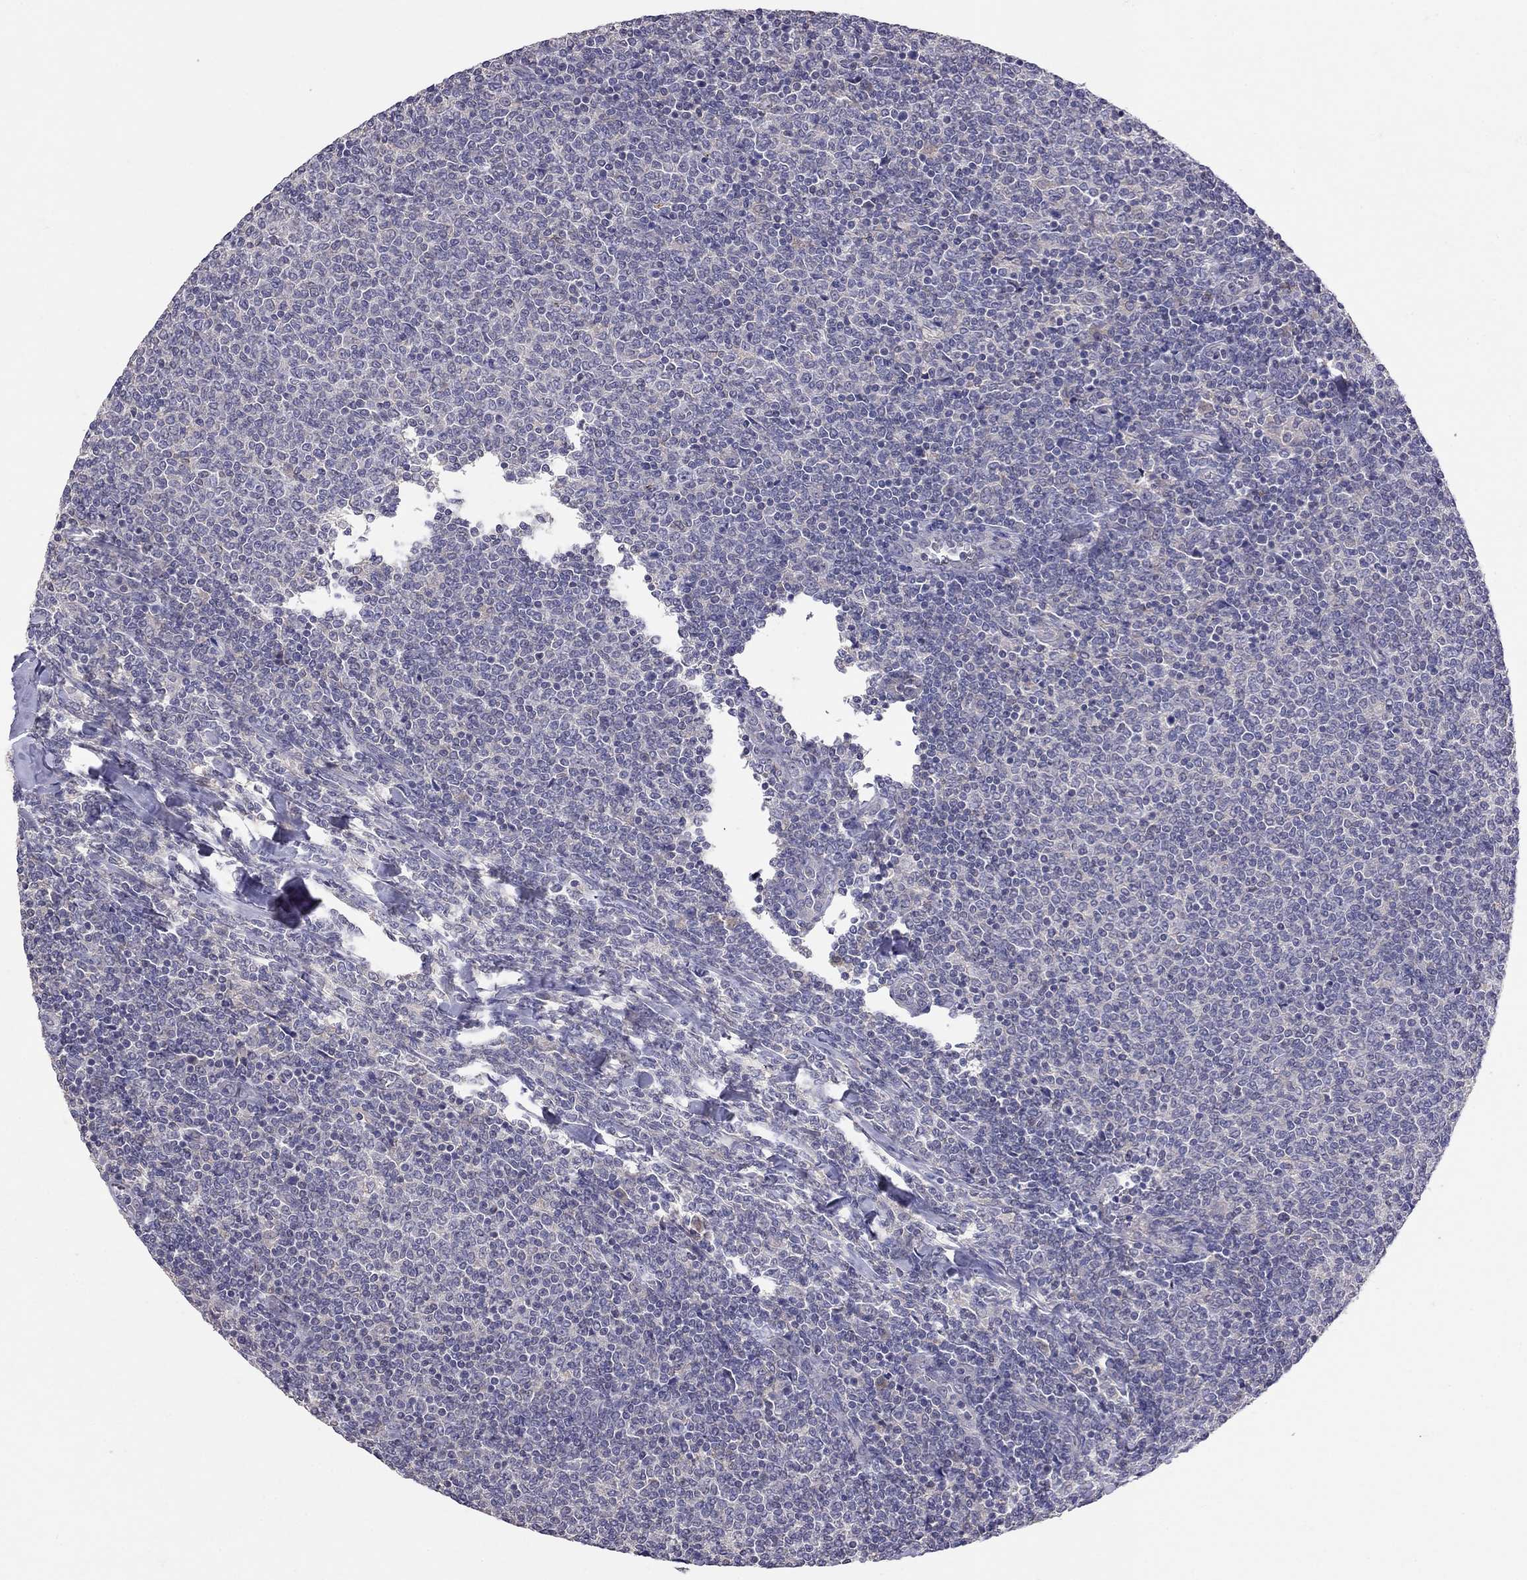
{"staining": {"intensity": "negative", "quantity": "none", "location": "none"}, "tissue": "lymphoma", "cell_type": "Tumor cells", "image_type": "cancer", "snomed": [{"axis": "morphology", "description": "Malignant lymphoma, non-Hodgkin's type, Low grade"}, {"axis": "topography", "description": "Lymph node"}], "caption": "Protein analysis of malignant lymphoma, non-Hodgkin's type (low-grade) exhibits no significant positivity in tumor cells.", "gene": "RTP5", "patient": {"sex": "male", "age": 52}}